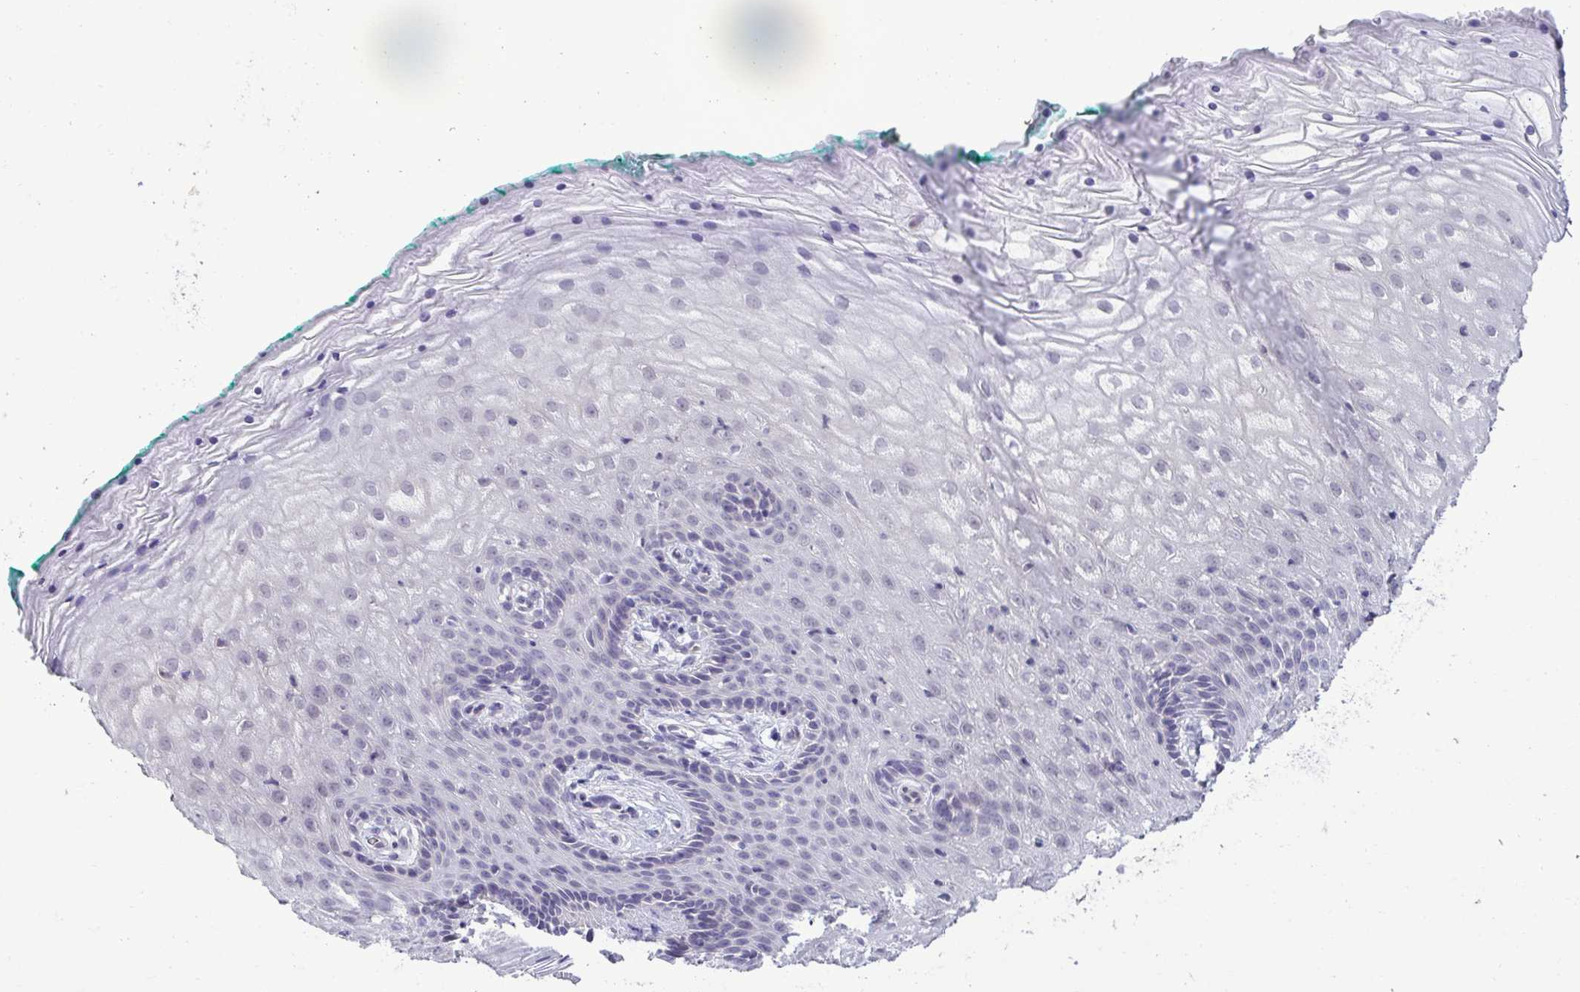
{"staining": {"intensity": "negative", "quantity": "none", "location": "none"}, "tissue": "vagina", "cell_type": "Squamous epithelial cells", "image_type": "normal", "snomed": [{"axis": "morphology", "description": "Normal tissue, NOS"}, {"axis": "topography", "description": "Vagina"}], "caption": "An IHC histopathology image of unremarkable vagina is shown. There is no staining in squamous epithelial cells of vagina.", "gene": "SLC30A3", "patient": {"sex": "female", "age": 45}}